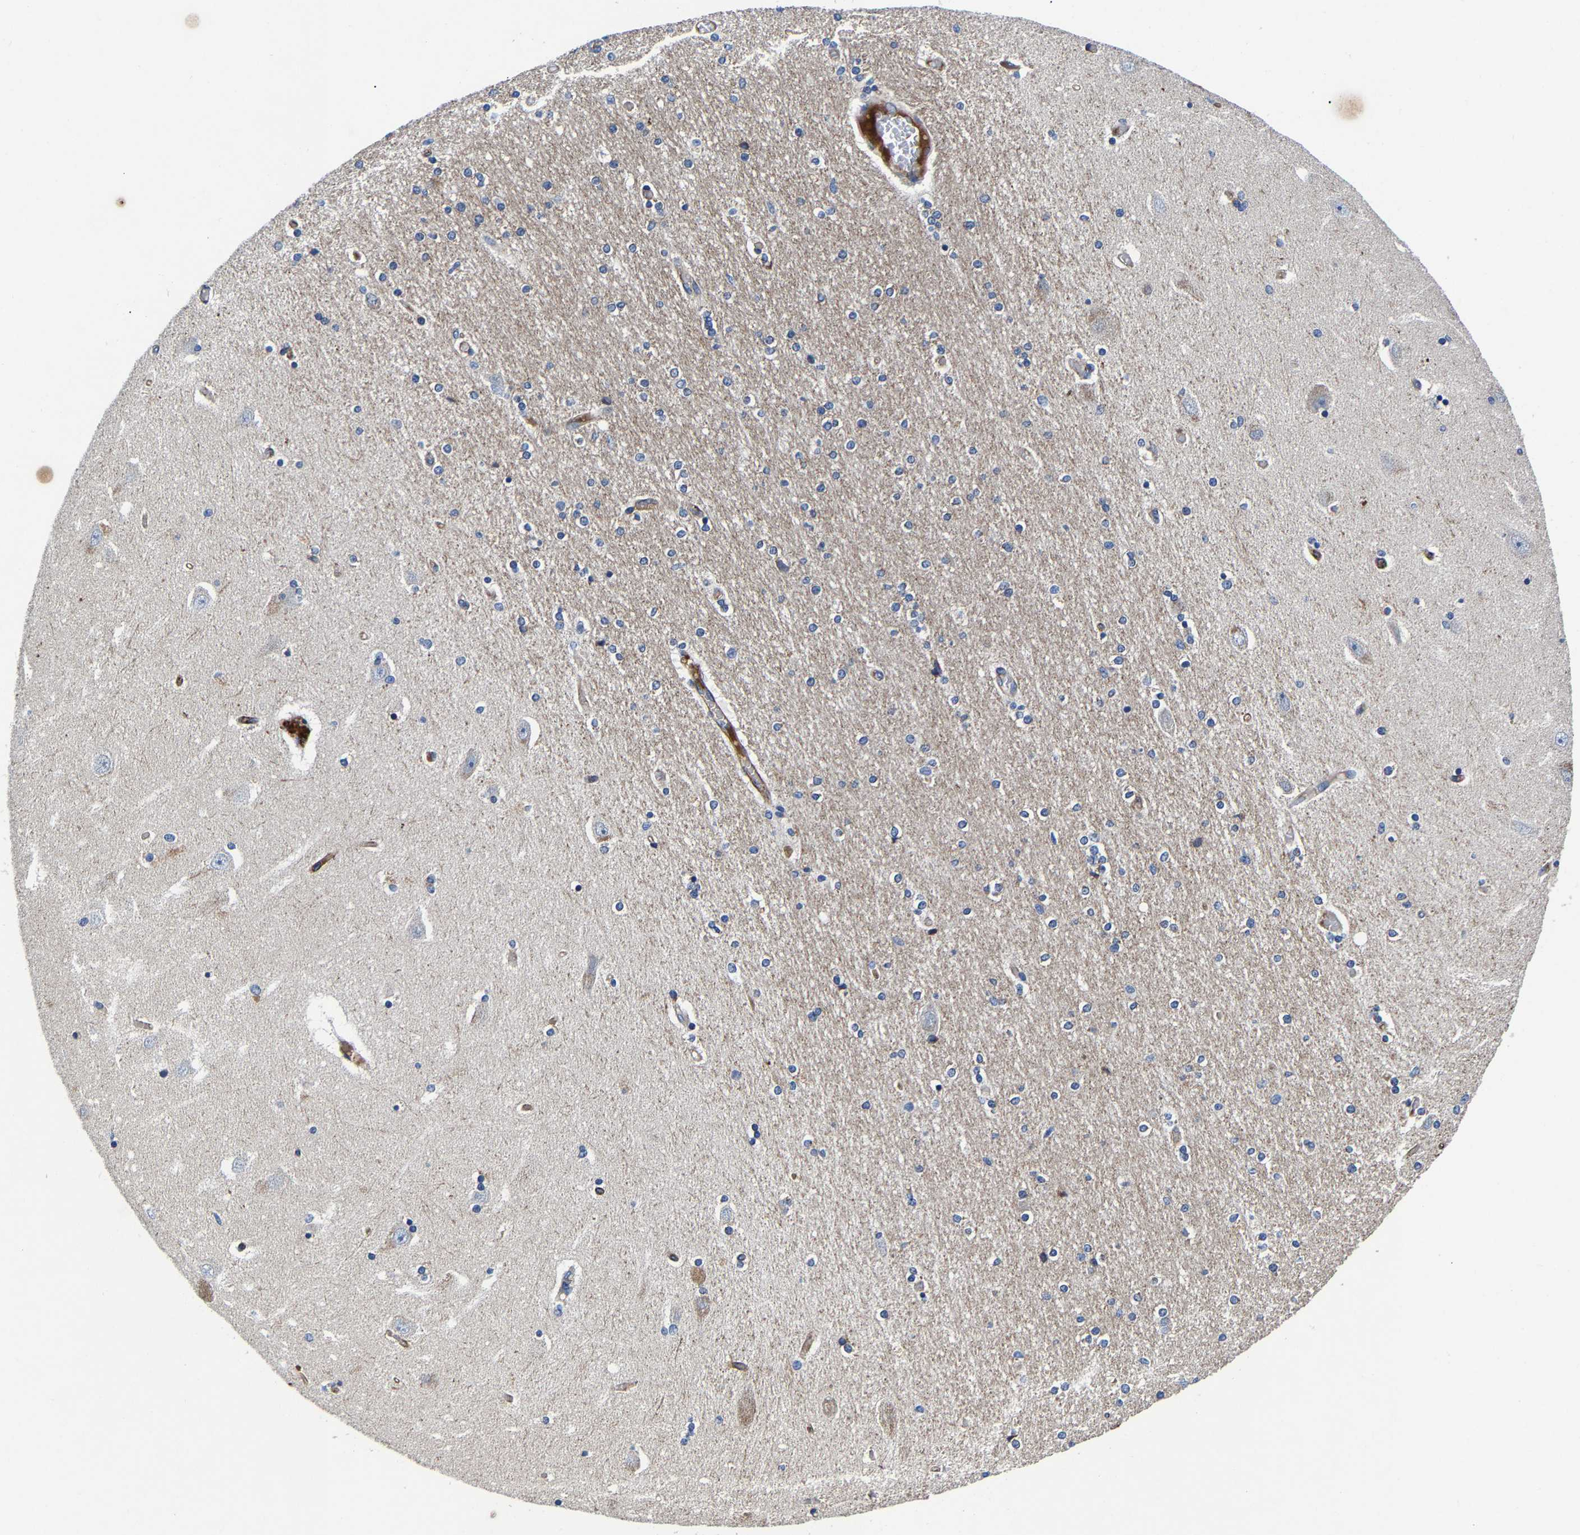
{"staining": {"intensity": "negative", "quantity": "none", "location": "none"}, "tissue": "hippocampus", "cell_type": "Glial cells", "image_type": "normal", "snomed": [{"axis": "morphology", "description": "Normal tissue, NOS"}, {"axis": "topography", "description": "Hippocampus"}], "caption": "Human hippocampus stained for a protein using immunohistochemistry (IHC) shows no expression in glial cells.", "gene": "SLC12A2", "patient": {"sex": "female", "age": 54}}